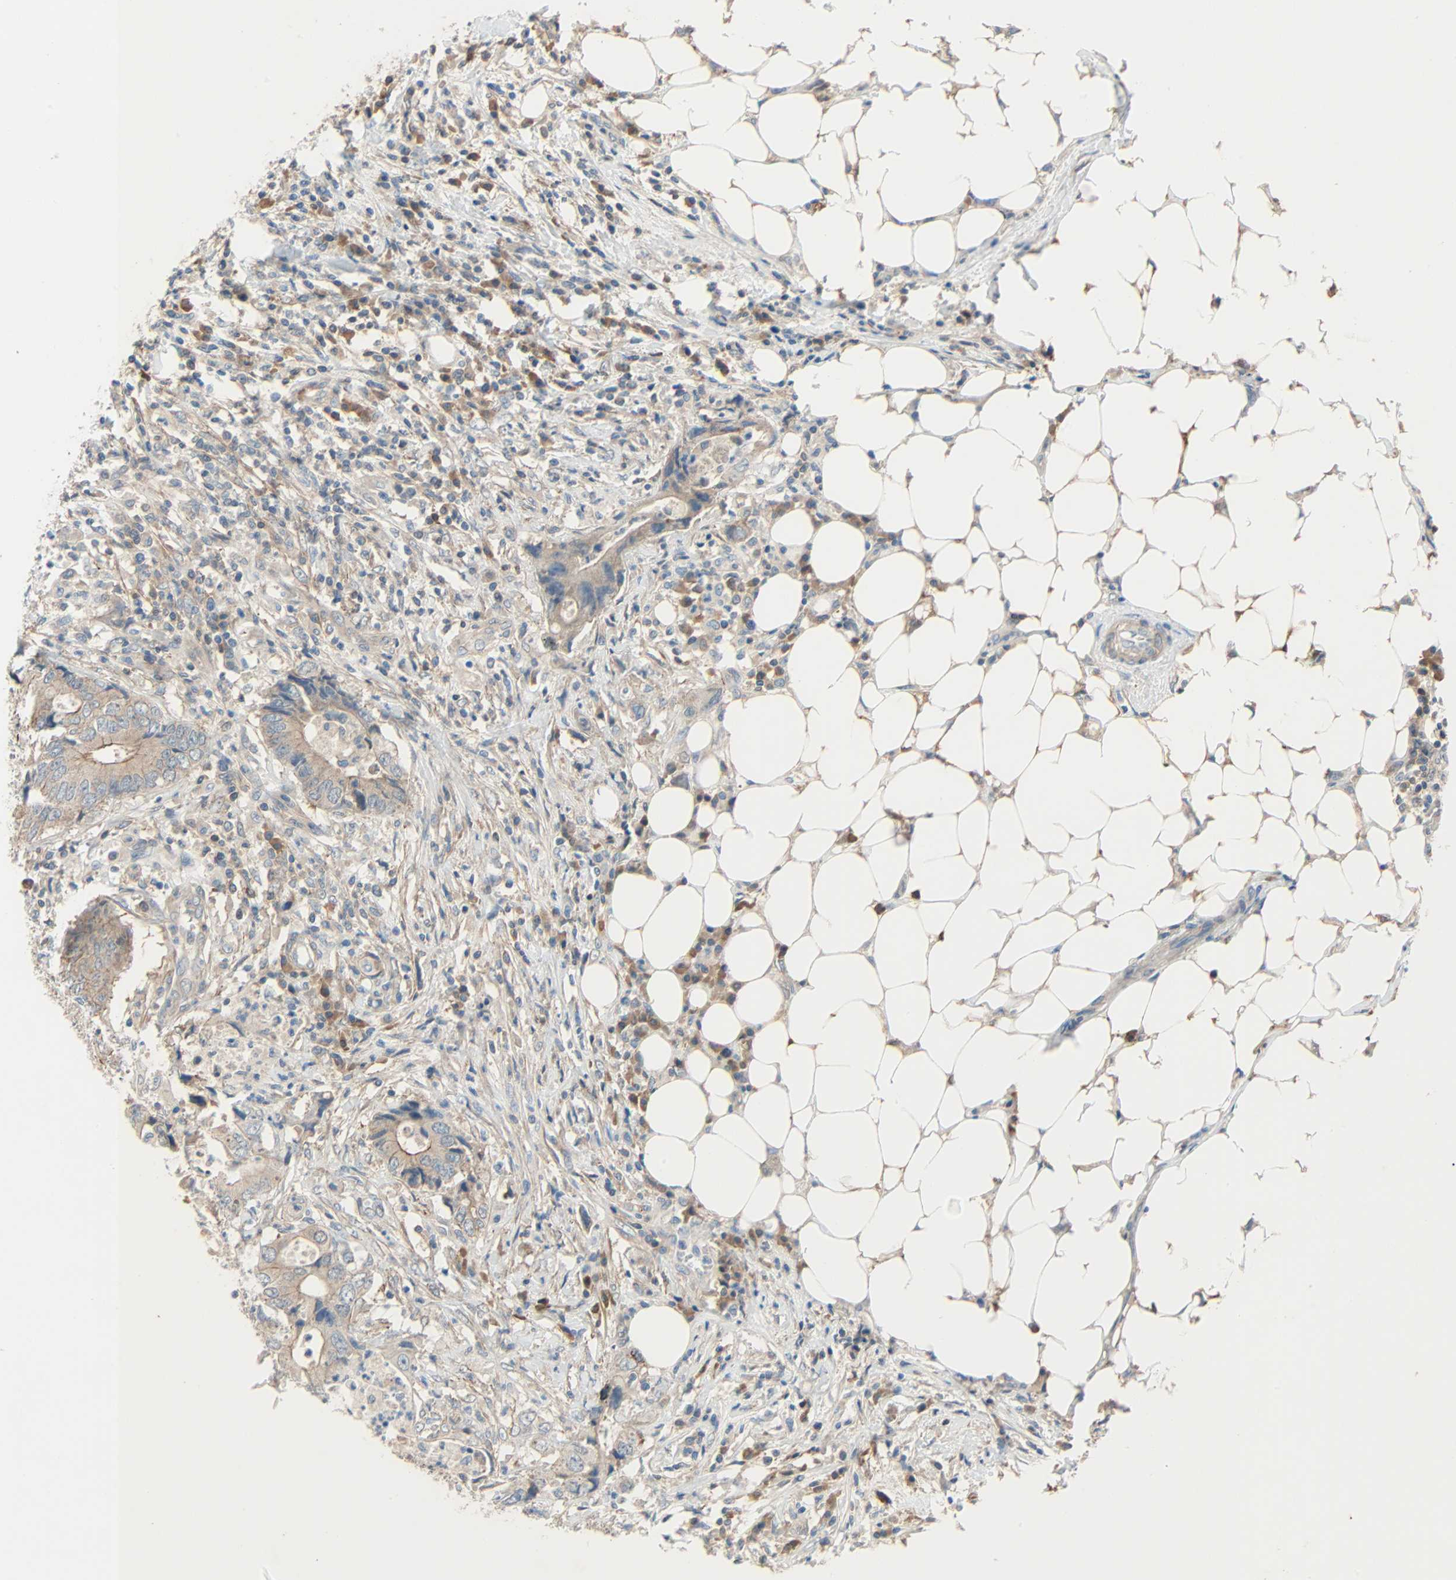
{"staining": {"intensity": "moderate", "quantity": ">75%", "location": "cytoplasmic/membranous"}, "tissue": "colorectal cancer", "cell_type": "Tumor cells", "image_type": "cancer", "snomed": [{"axis": "morphology", "description": "Adenocarcinoma, NOS"}, {"axis": "topography", "description": "Colon"}], "caption": "An IHC micrograph of neoplastic tissue is shown. Protein staining in brown highlights moderate cytoplasmic/membranous positivity in adenocarcinoma (colorectal) within tumor cells. The staining was performed using DAB, with brown indicating positive protein expression. Nuclei are stained blue with hematoxylin.", "gene": "TNFRSF12A", "patient": {"sex": "male", "age": 71}}